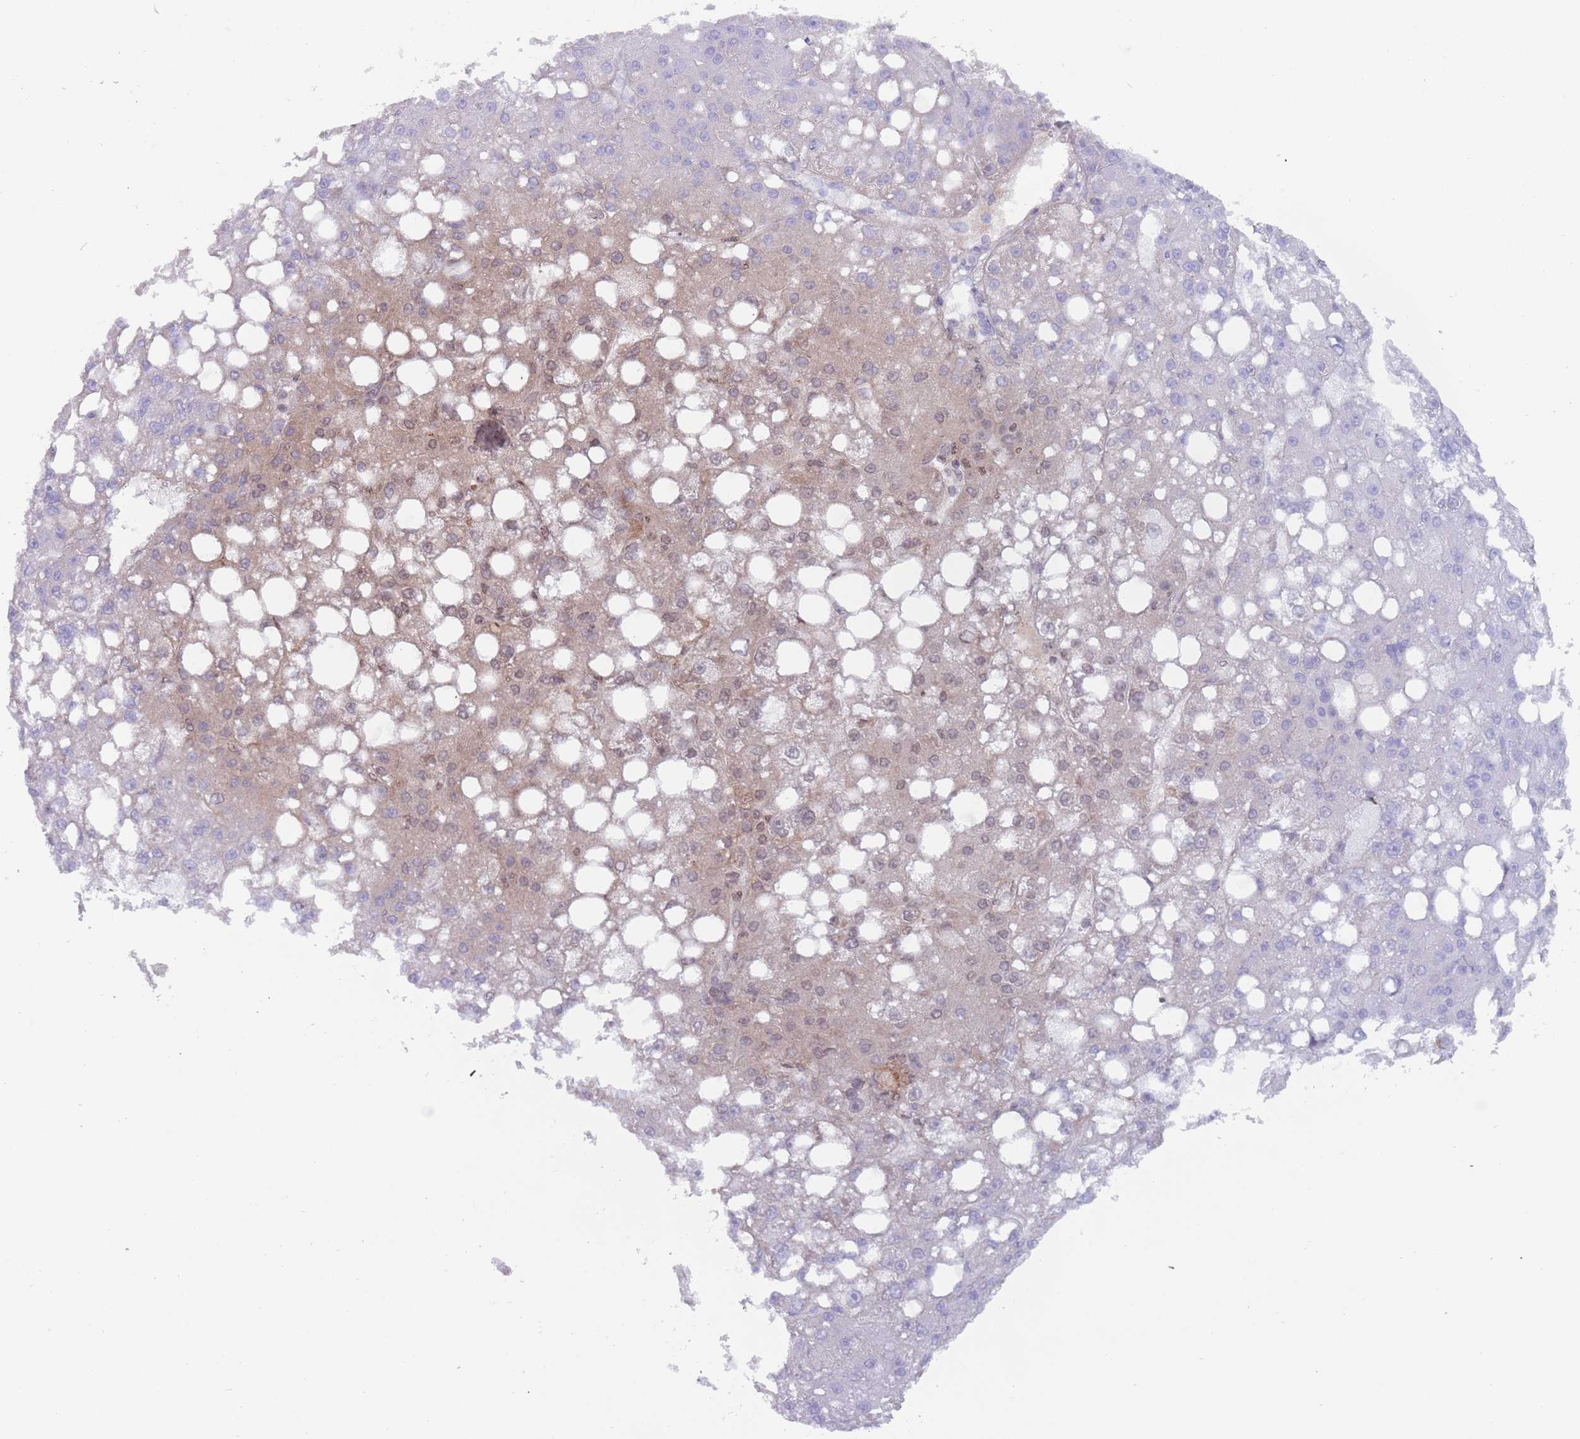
{"staining": {"intensity": "weak", "quantity": "<25%", "location": "nuclear"}, "tissue": "liver cancer", "cell_type": "Tumor cells", "image_type": "cancer", "snomed": [{"axis": "morphology", "description": "Carcinoma, Hepatocellular, NOS"}, {"axis": "topography", "description": "Liver"}], "caption": "Micrograph shows no protein staining in tumor cells of hepatocellular carcinoma (liver) tissue.", "gene": "HDAC8", "patient": {"sex": "male", "age": 67}}